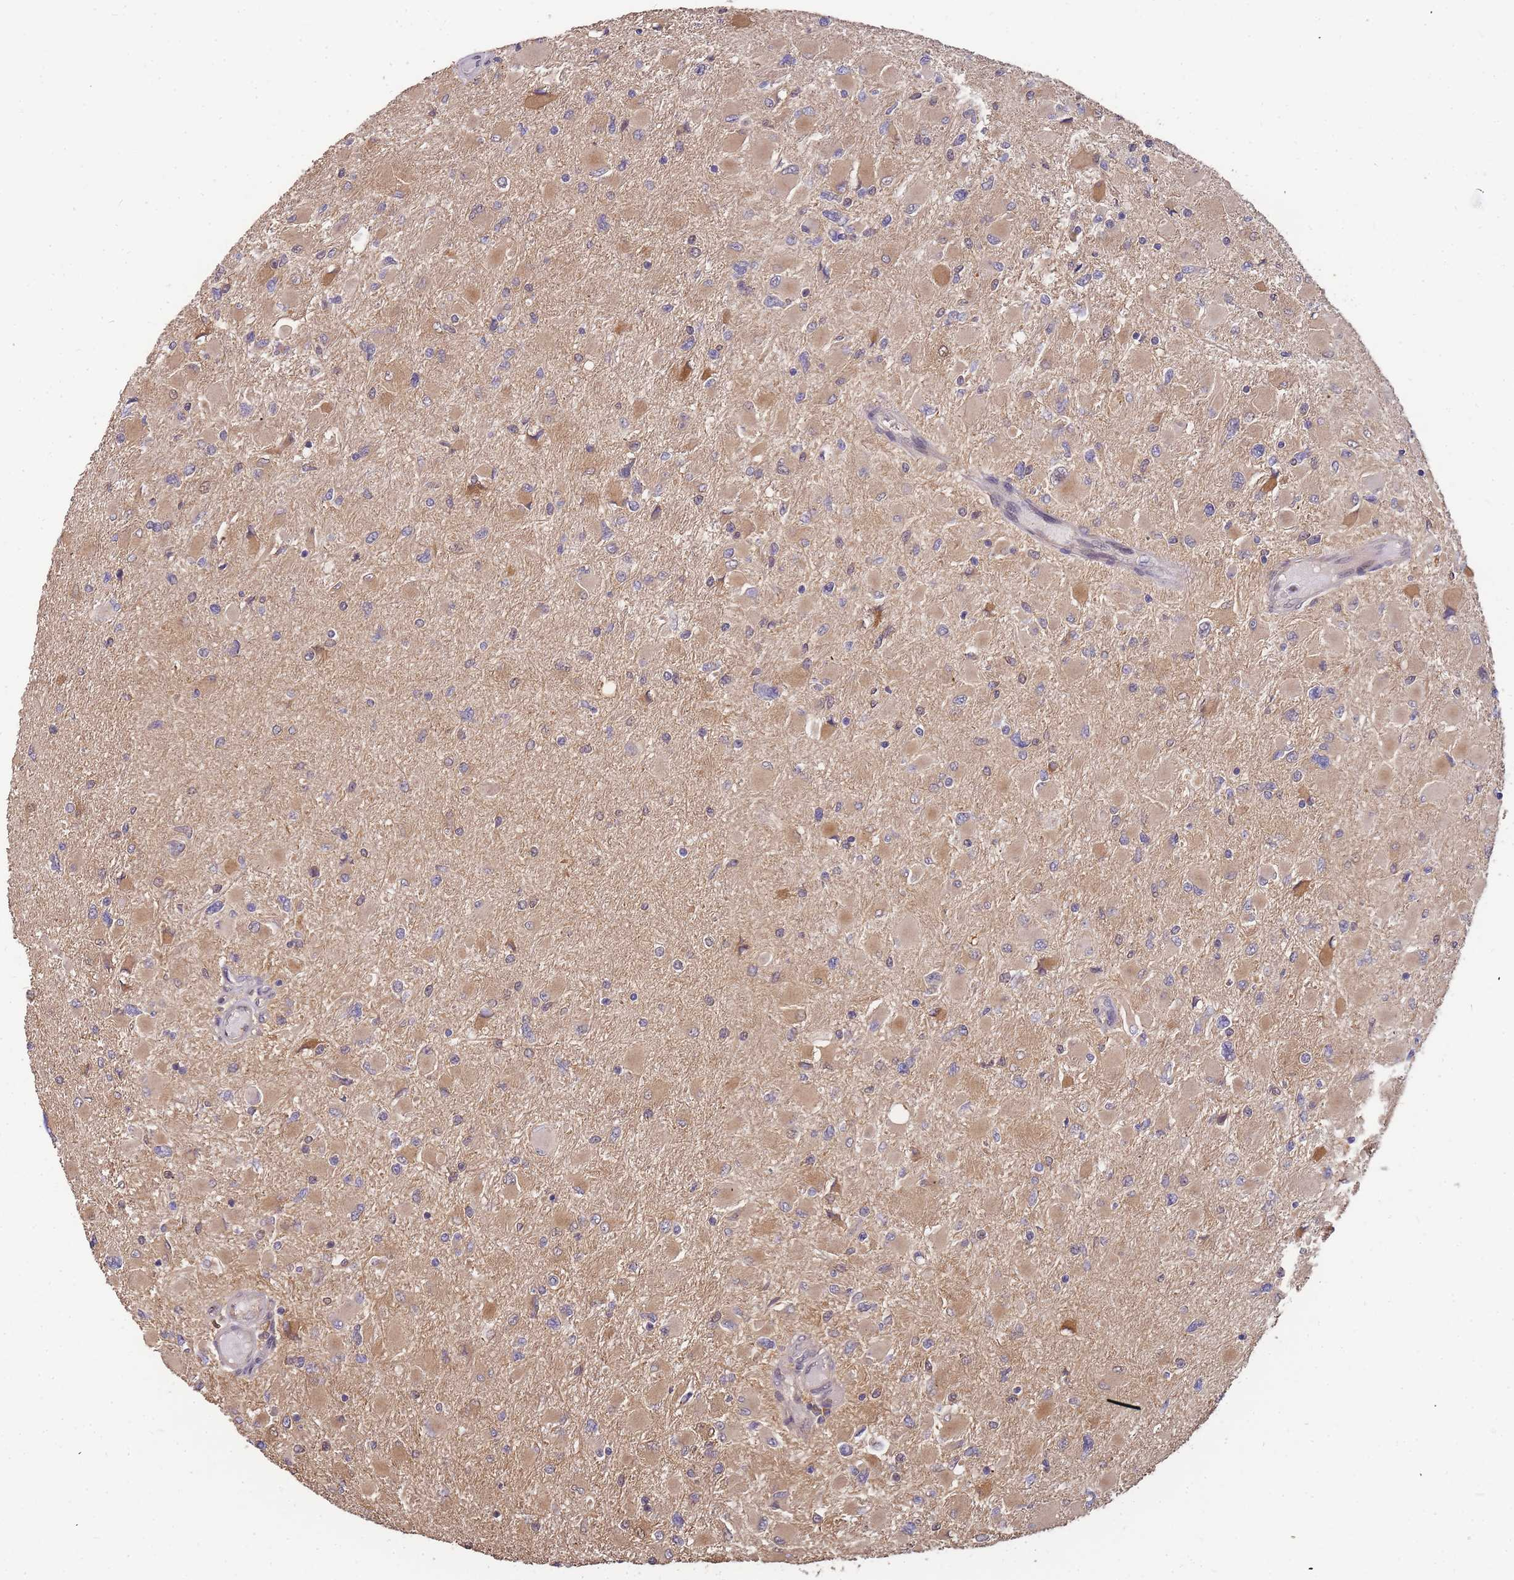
{"staining": {"intensity": "moderate", "quantity": "<25%", "location": "cytoplasmic/membranous"}, "tissue": "glioma", "cell_type": "Tumor cells", "image_type": "cancer", "snomed": [{"axis": "morphology", "description": "Glioma, malignant, High grade"}, {"axis": "topography", "description": "Cerebral cortex"}], "caption": "Malignant high-grade glioma stained with immunohistochemistry (IHC) exhibits moderate cytoplasmic/membranous staining in about <25% of tumor cells.", "gene": "CDKN2AIPNL", "patient": {"sex": "female", "age": 36}}